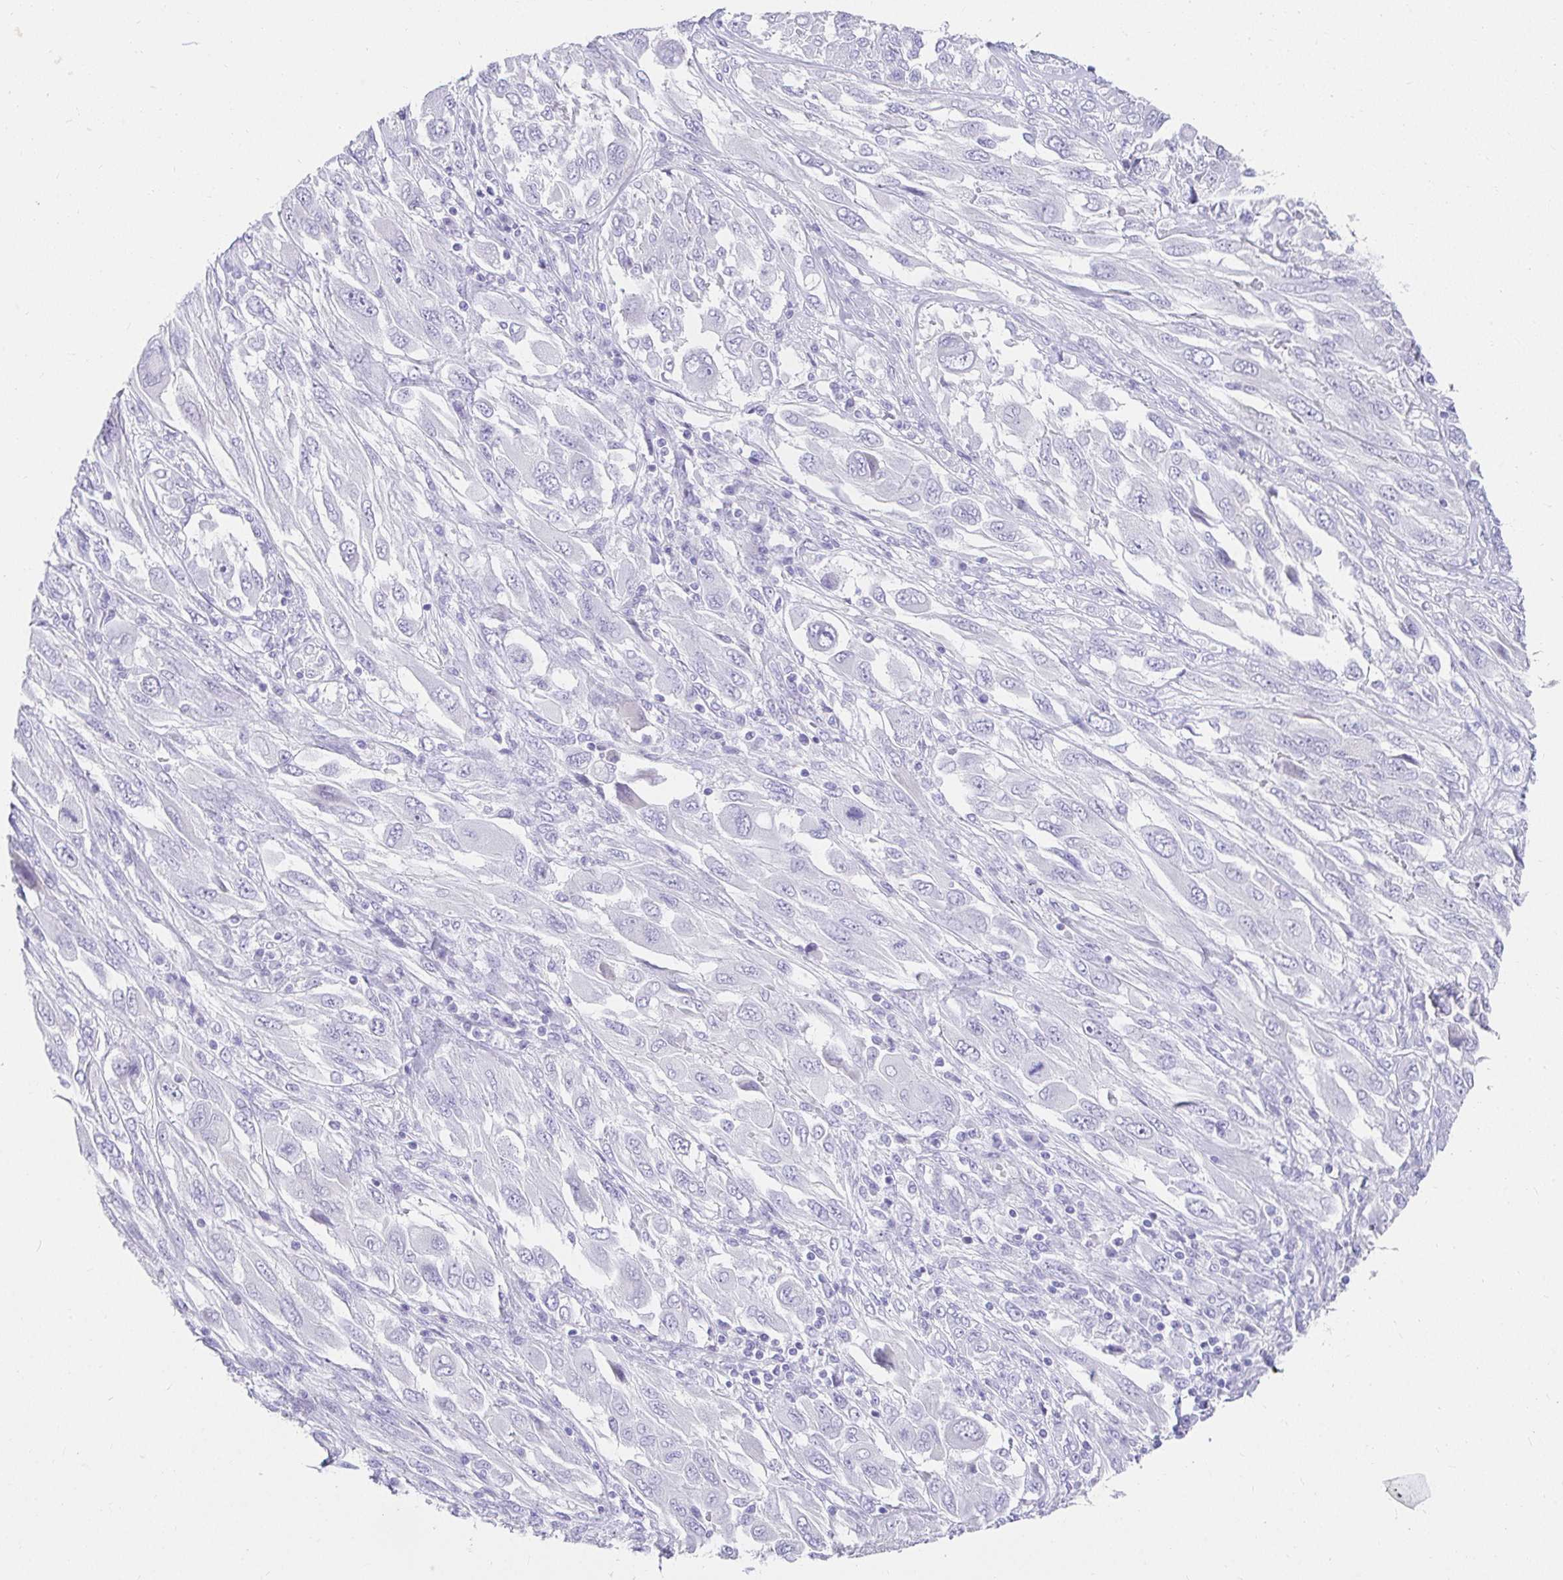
{"staining": {"intensity": "negative", "quantity": "none", "location": "none"}, "tissue": "melanoma", "cell_type": "Tumor cells", "image_type": "cancer", "snomed": [{"axis": "morphology", "description": "Malignant melanoma, NOS"}, {"axis": "topography", "description": "Skin"}], "caption": "Malignant melanoma was stained to show a protein in brown. There is no significant expression in tumor cells. (DAB IHC visualized using brightfield microscopy, high magnification).", "gene": "VGLL1", "patient": {"sex": "female", "age": 91}}